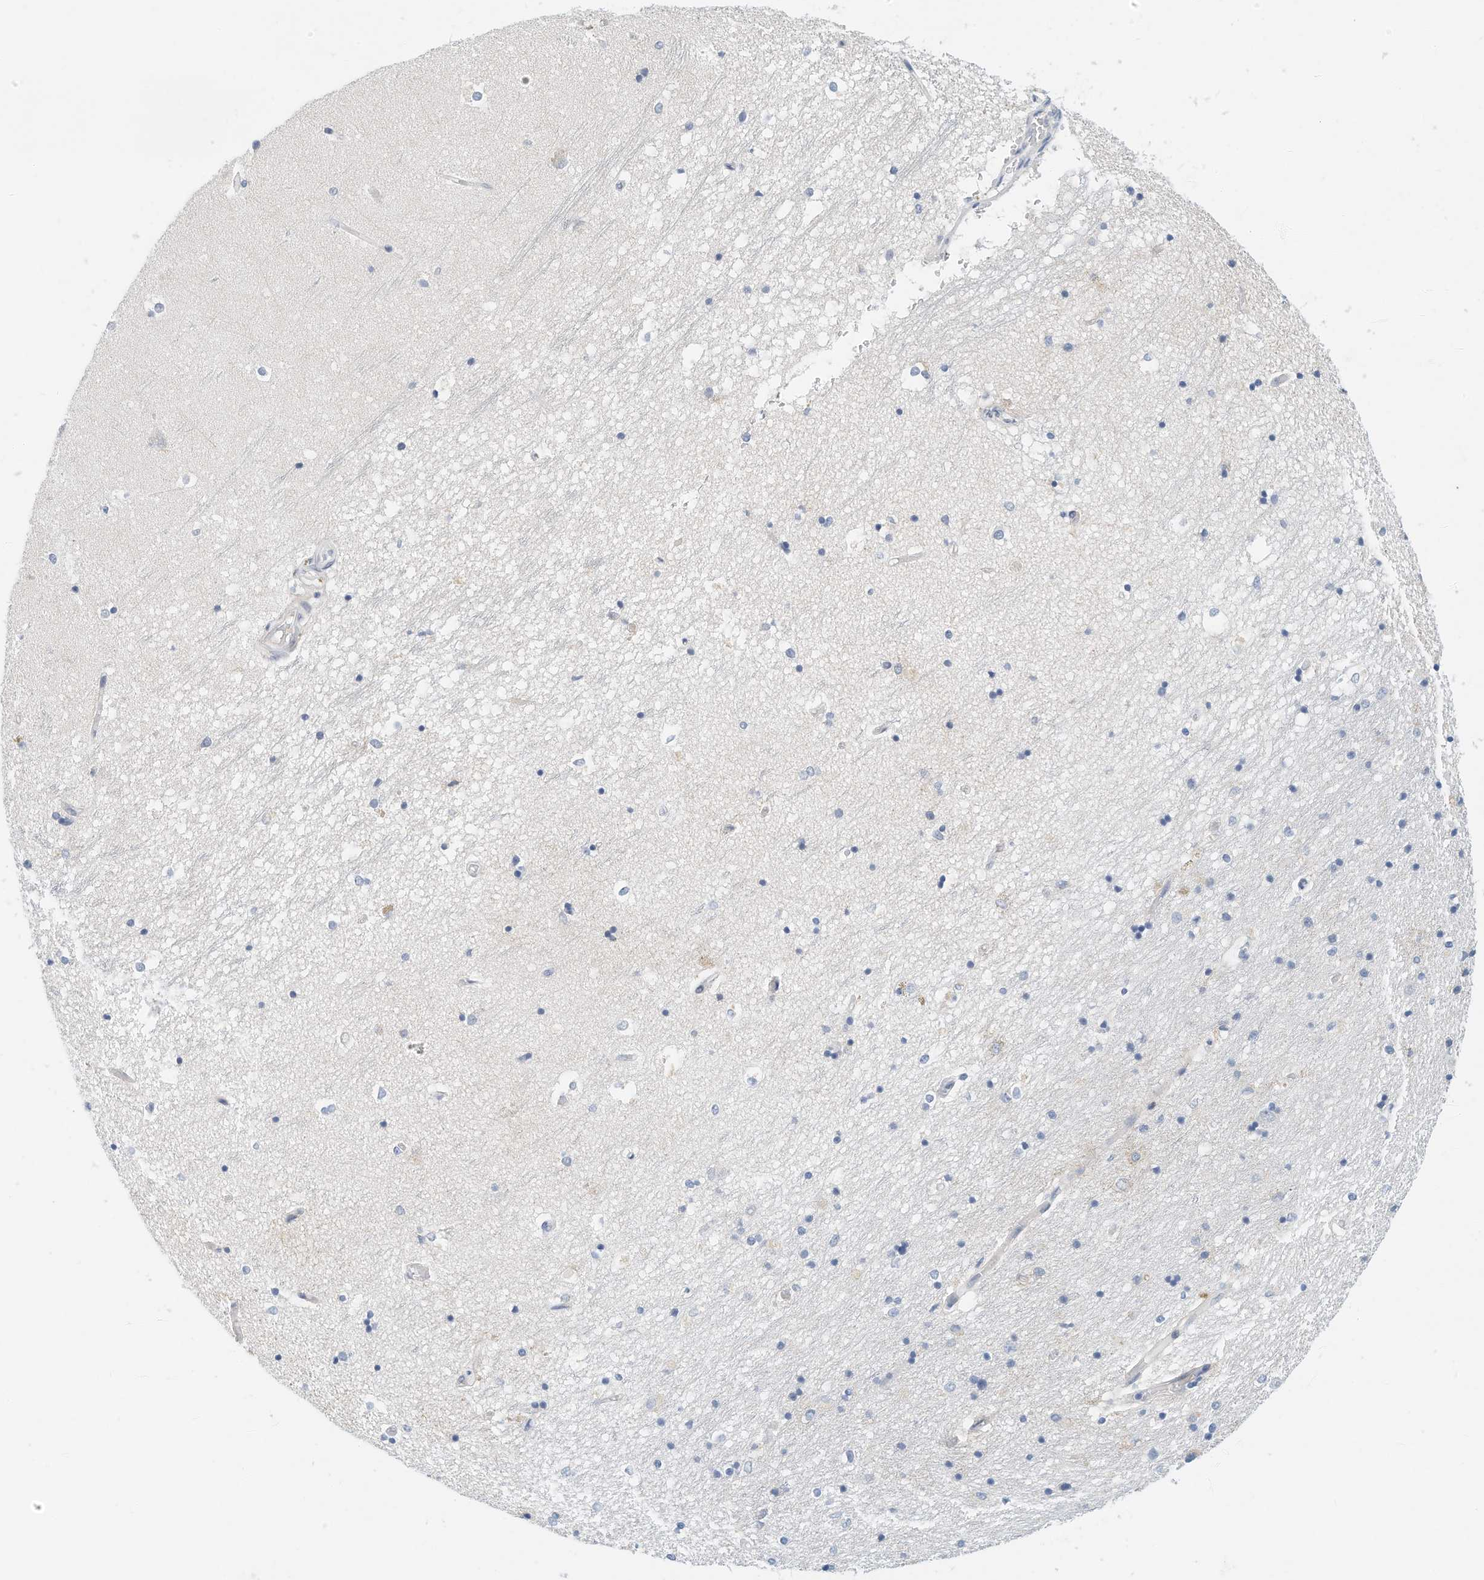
{"staining": {"intensity": "negative", "quantity": "none", "location": "none"}, "tissue": "hippocampus", "cell_type": "Glial cells", "image_type": "normal", "snomed": [{"axis": "morphology", "description": "Normal tissue, NOS"}, {"axis": "topography", "description": "Hippocampus"}], "caption": "This micrograph is of benign hippocampus stained with IHC to label a protein in brown with the nuclei are counter-stained blue. There is no staining in glial cells. (DAB IHC, high magnification).", "gene": "ARHGAP28", "patient": {"sex": "male", "age": 45}}